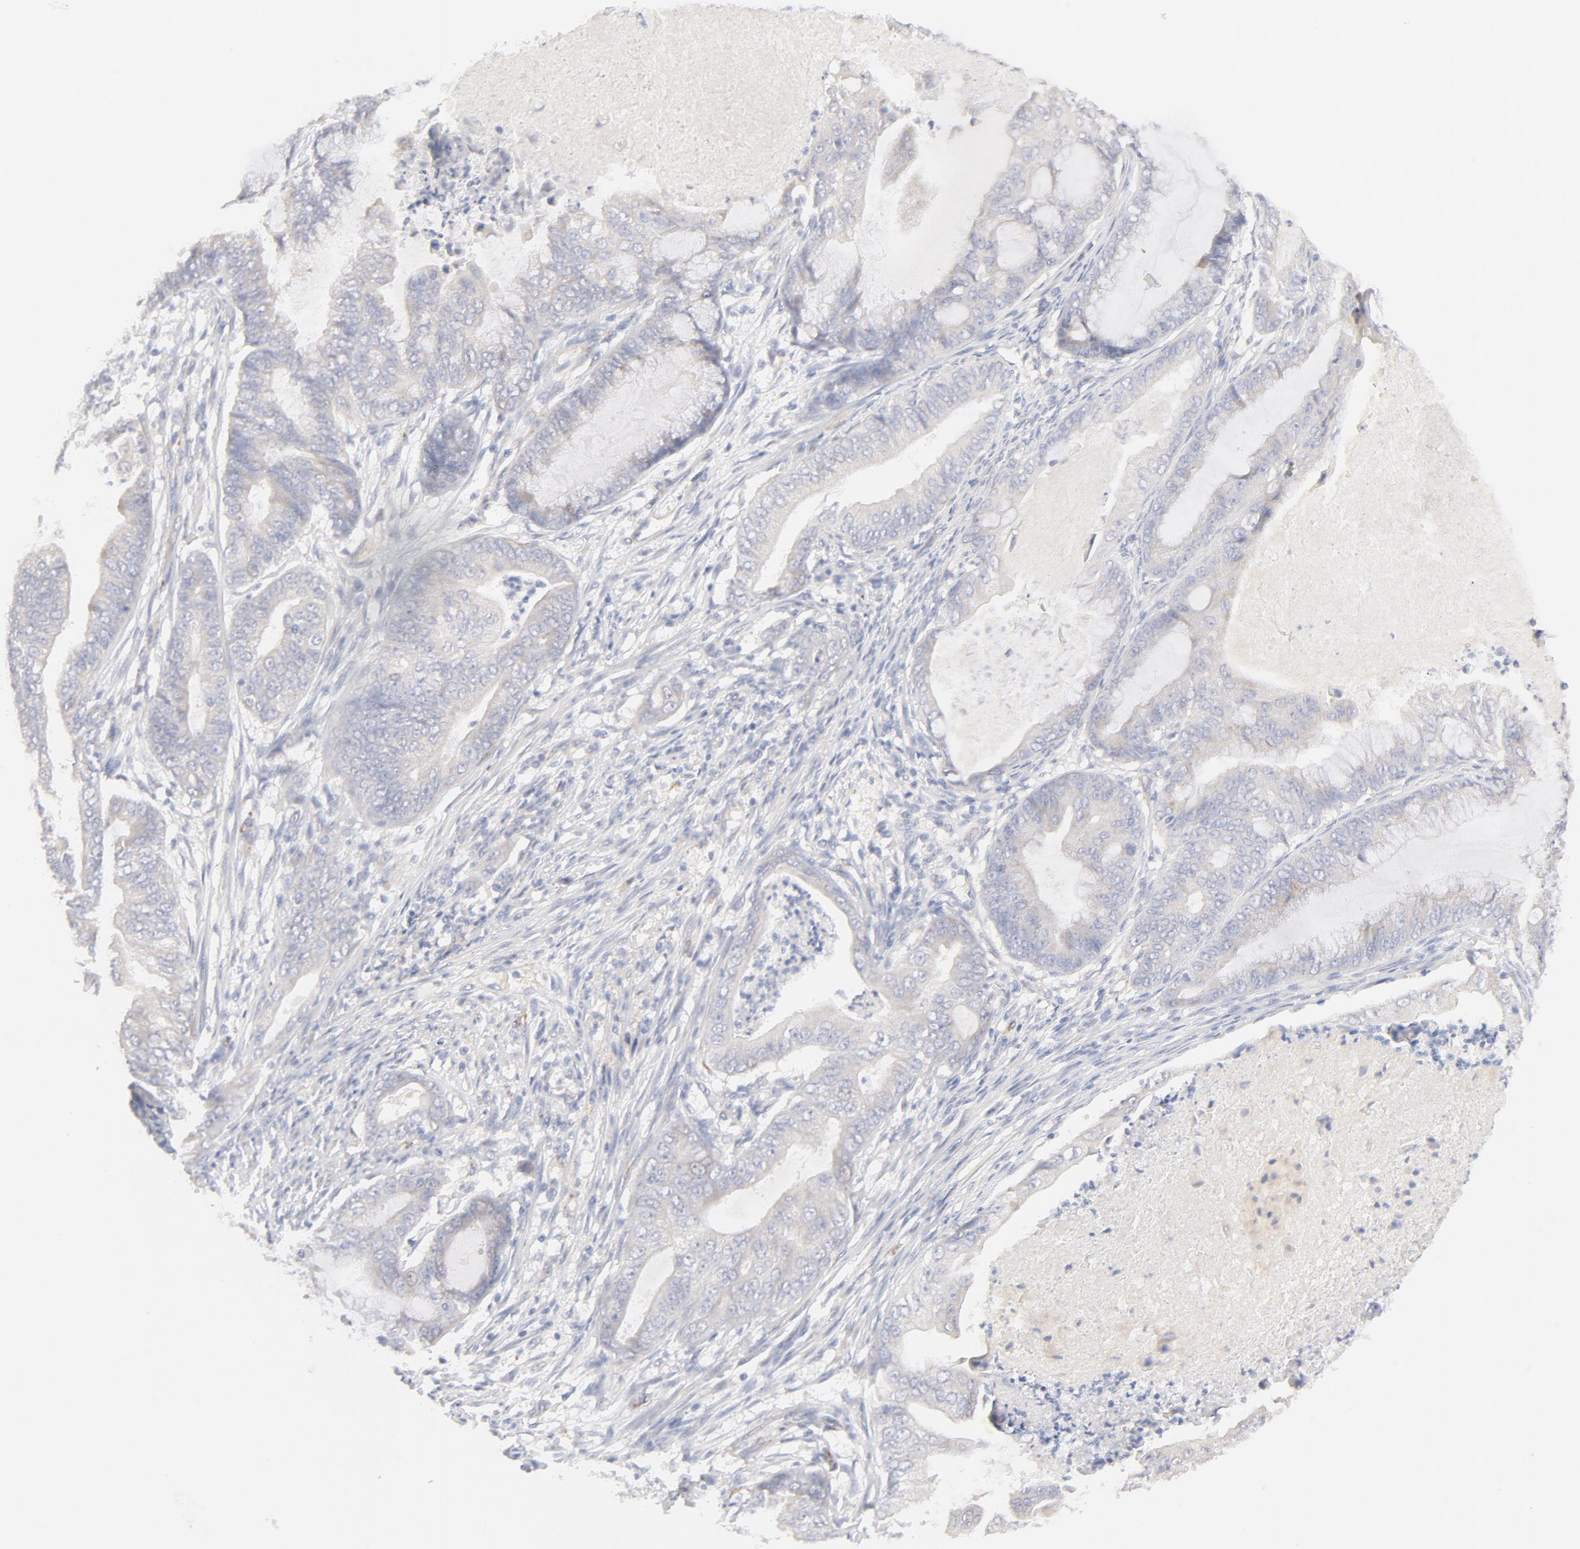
{"staining": {"intensity": "weak", "quantity": "25%-75%", "location": "cytoplasmic/membranous"}, "tissue": "endometrial cancer", "cell_type": "Tumor cells", "image_type": "cancer", "snomed": [{"axis": "morphology", "description": "Adenocarcinoma, NOS"}, {"axis": "topography", "description": "Endometrium"}], "caption": "Immunohistochemistry (IHC) image of human endometrial cancer (adenocarcinoma) stained for a protein (brown), which shows low levels of weak cytoplasmic/membranous positivity in about 25%-75% of tumor cells.", "gene": "NKX2-2", "patient": {"sex": "female", "age": 63}}